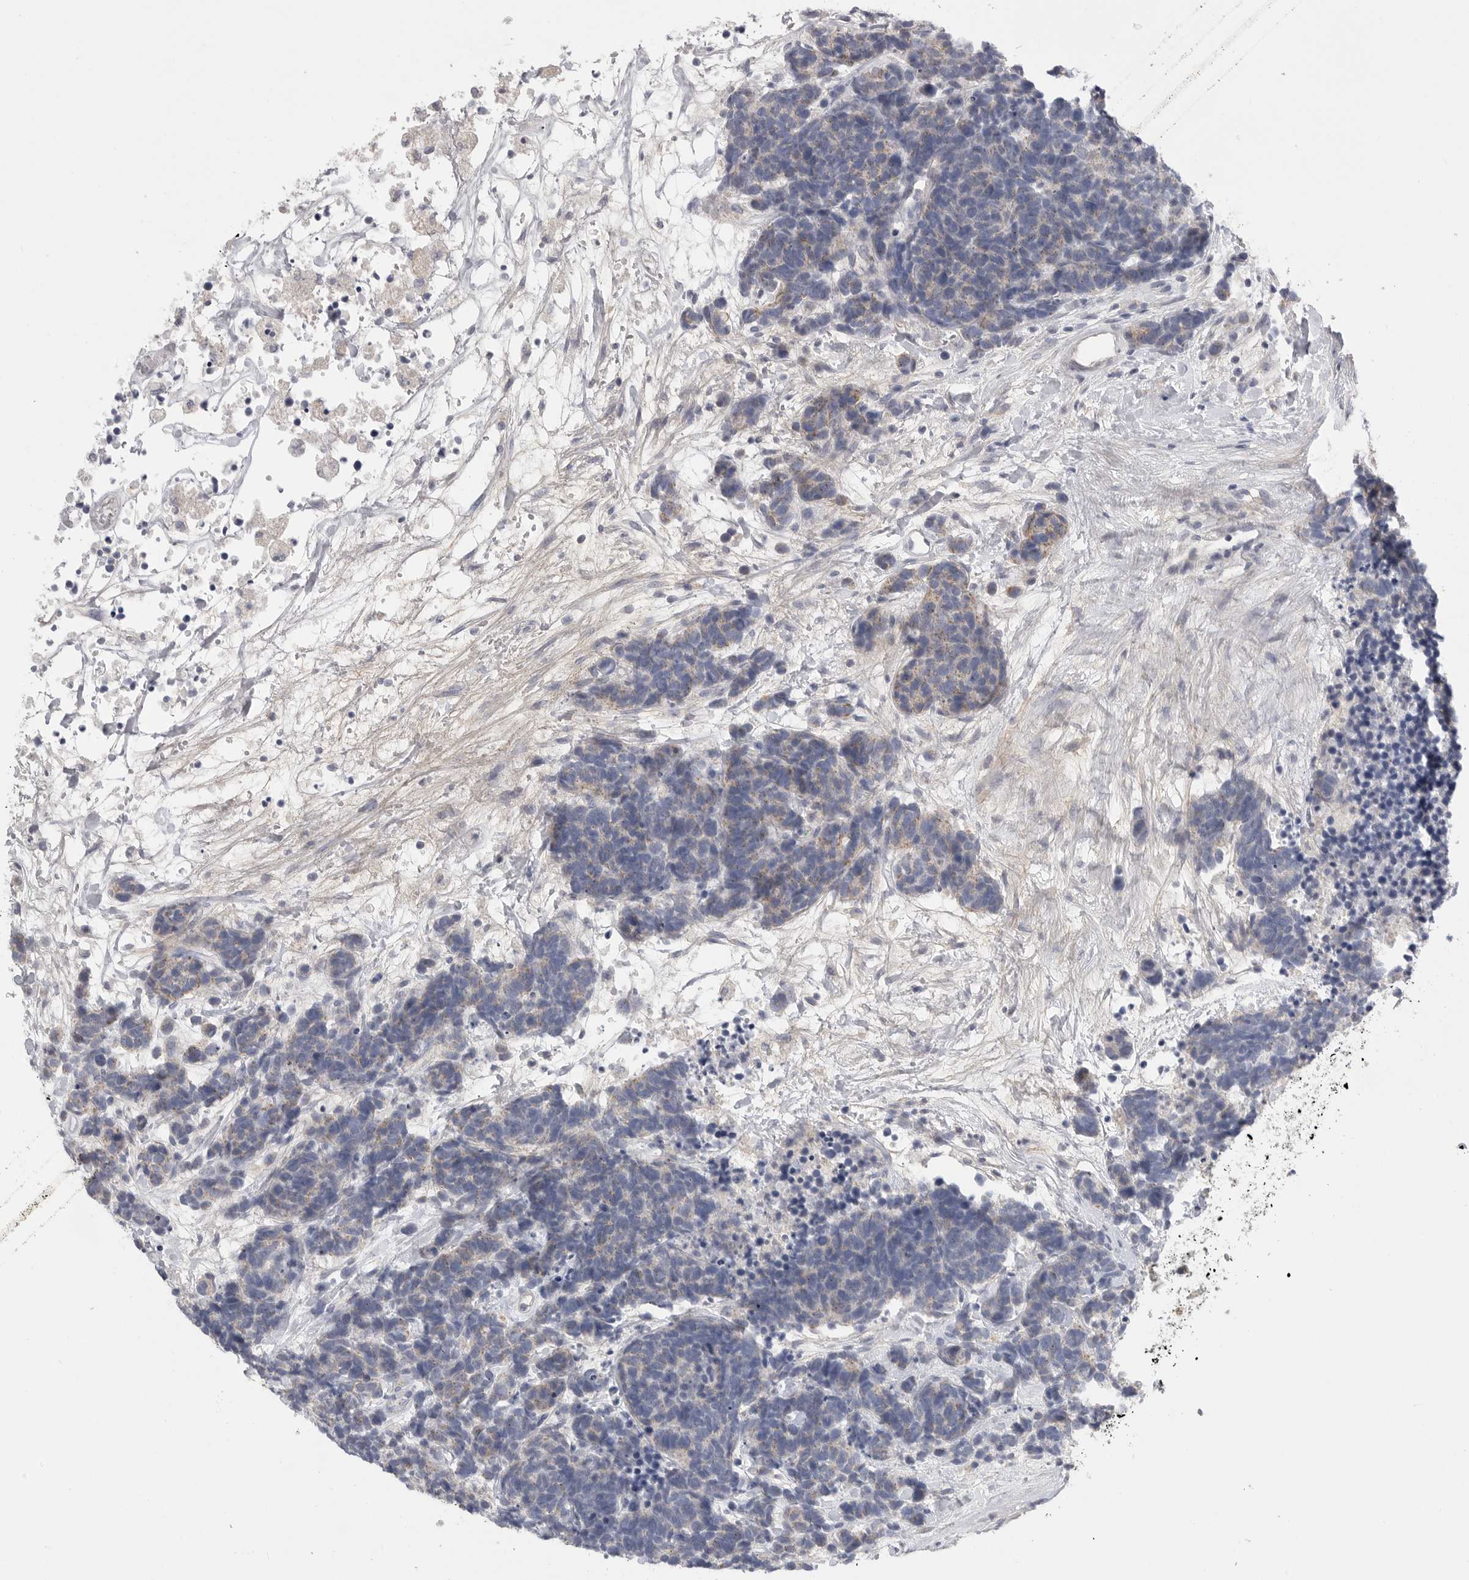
{"staining": {"intensity": "weak", "quantity": "25%-75%", "location": "cytoplasmic/membranous"}, "tissue": "carcinoid", "cell_type": "Tumor cells", "image_type": "cancer", "snomed": [{"axis": "morphology", "description": "Carcinoma, NOS"}, {"axis": "morphology", "description": "Carcinoid, malignant, NOS"}, {"axis": "topography", "description": "Urinary bladder"}], "caption": "Human carcinoma stained for a protein (brown) exhibits weak cytoplasmic/membranous positive positivity in approximately 25%-75% of tumor cells.", "gene": "SDC3", "patient": {"sex": "male", "age": 57}}